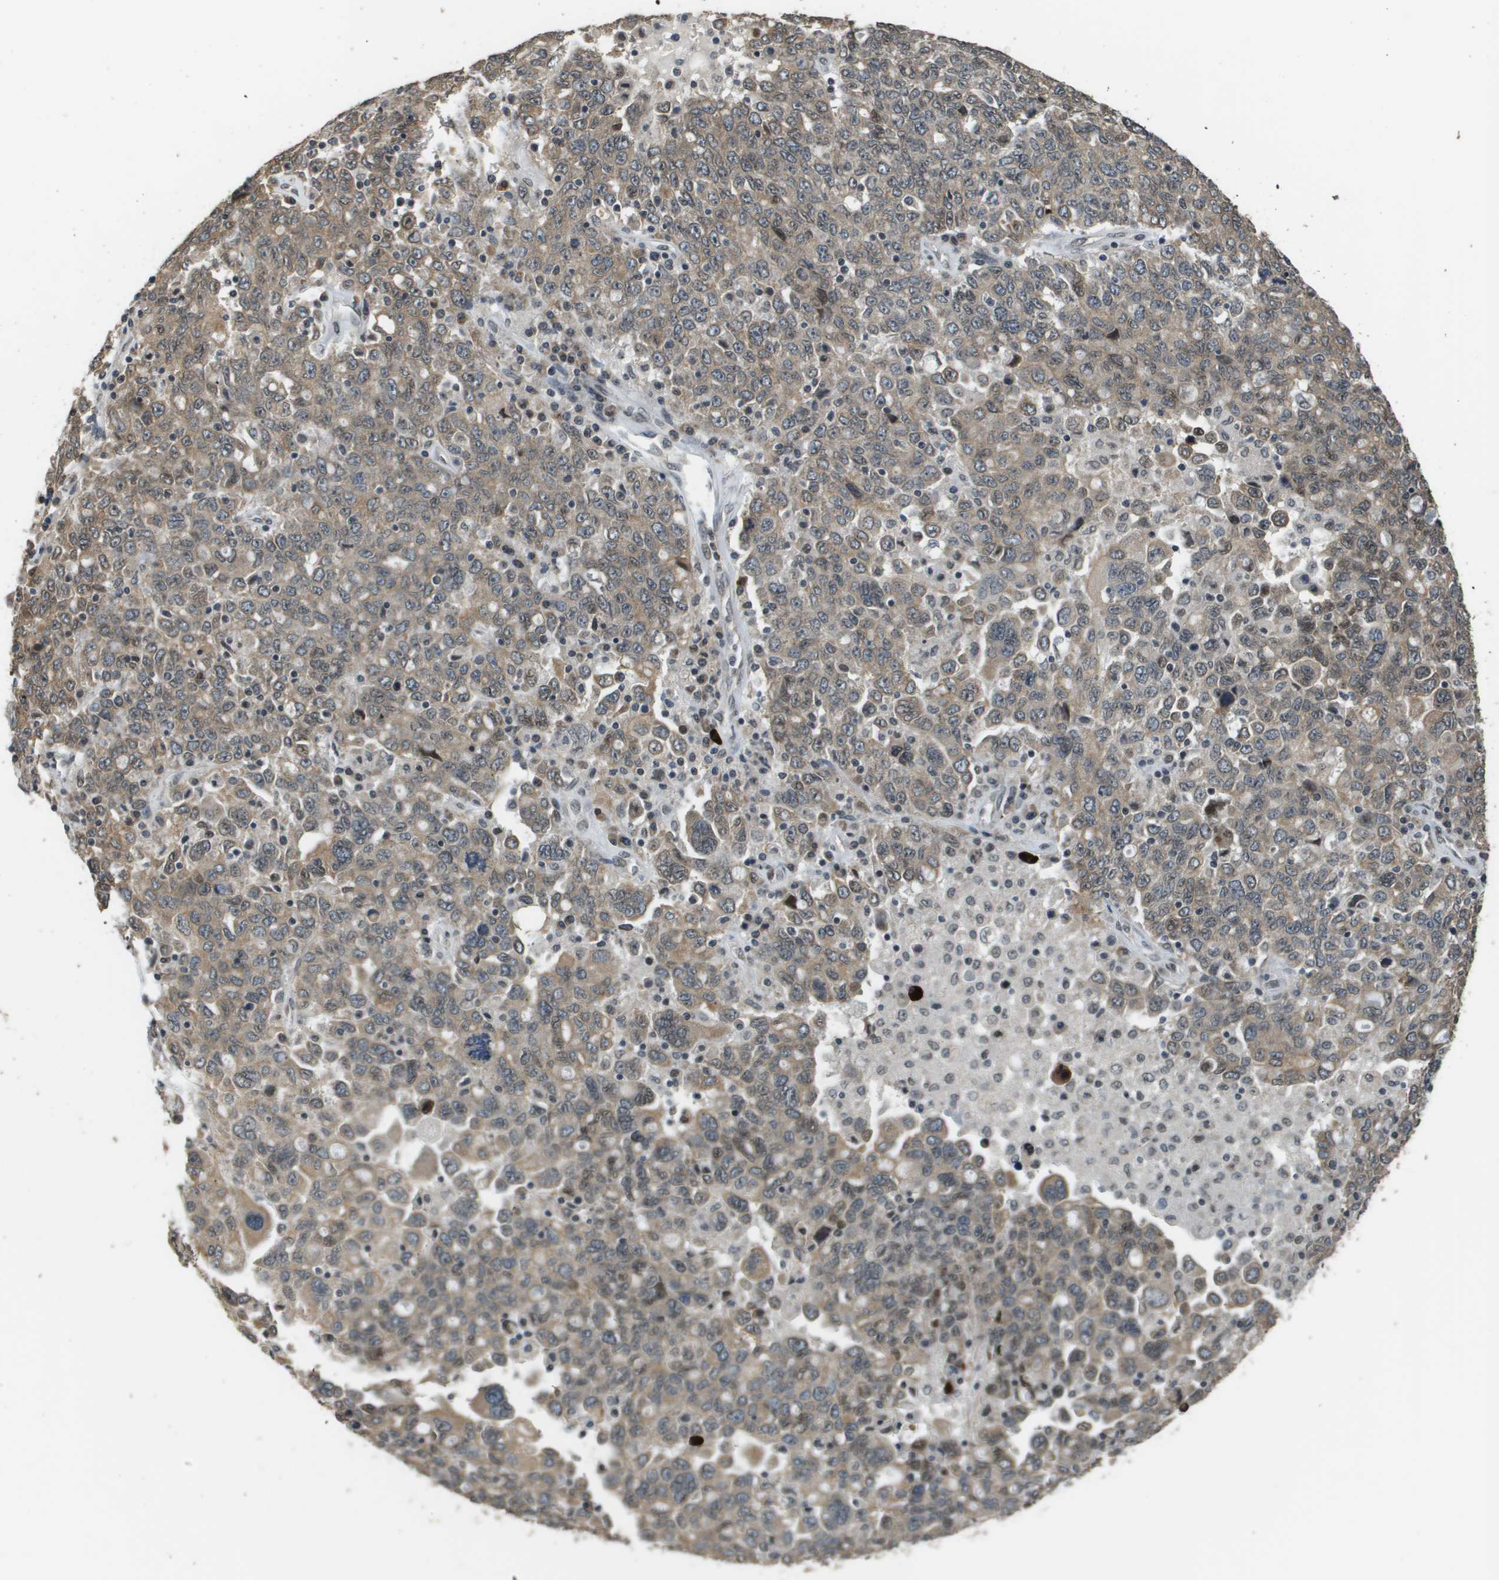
{"staining": {"intensity": "weak", "quantity": ">75%", "location": "cytoplasmic/membranous"}, "tissue": "ovarian cancer", "cell_type": "Tumor cells", "image_type": "cancer", "snomed": [{"axis": "morphology", "description": "Carcinoma, endometroid"}, {"axis": "topography", "description": "Ovary"}], "caption": "Human ovarian endometroid carcinoma stained with a brown dye shows weak cytoplasmic/membranous positive expression in about >75% of tumor cells.", "gene": "FANCC", "patient": {"sex": "female", "age": 62}}